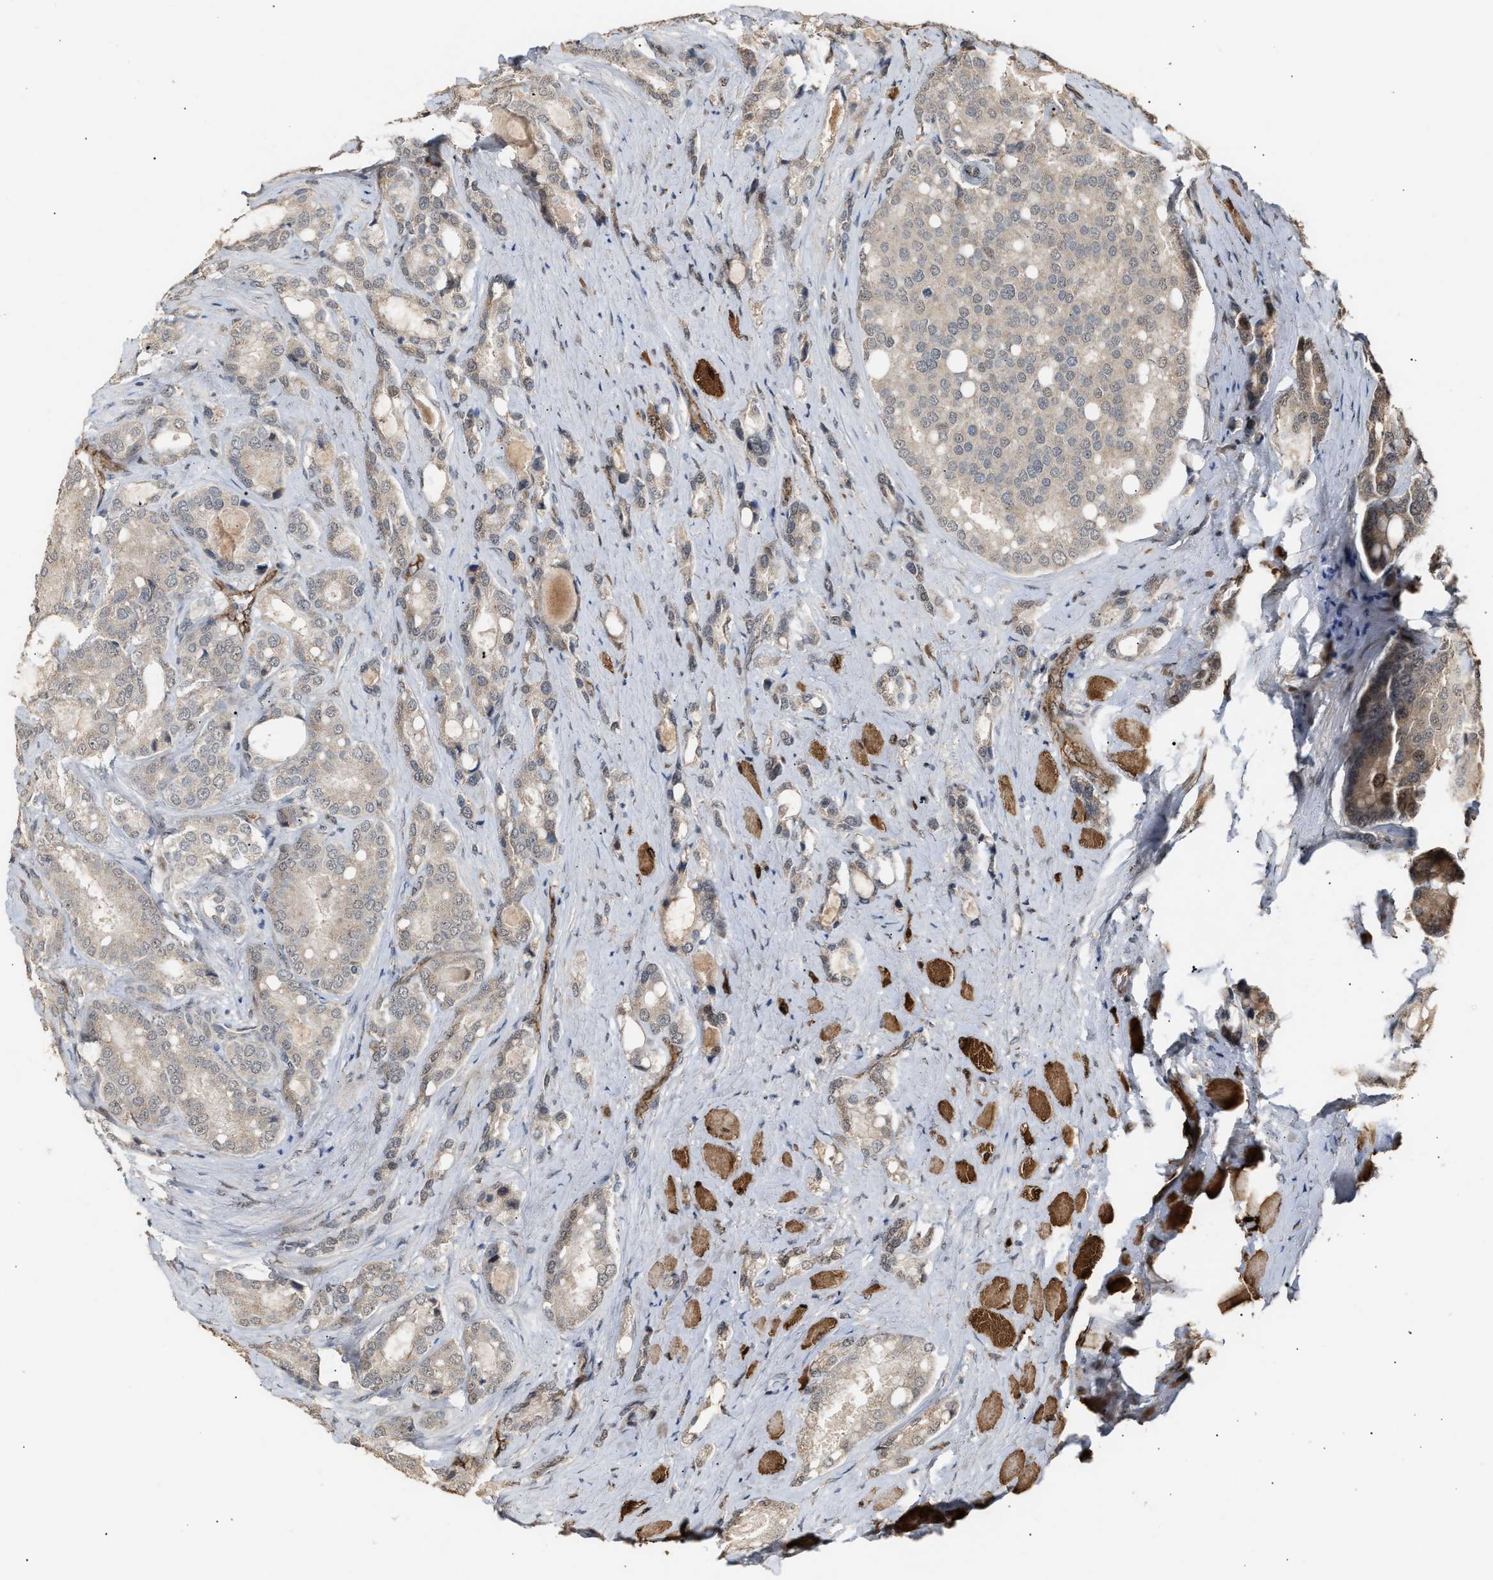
{"staining": {"intensity": "negative", "quantity": "none", "location": "none"}, "tissue": "prostate cancer", "cell_type": "Tumor cells", "image_type": "cancer", "snomed": [{"axis": "morphology", "description": "Adenocarcinoma, High grade"}, {"axis": "topography", "description": "Prostate"}], "caption": "Tumor cells are negative for protein expression in human adenocarcinoma (high-grade) (prostate).", "gene": "ZFAND5", "patient": {"sex": "male", "age": 50}}